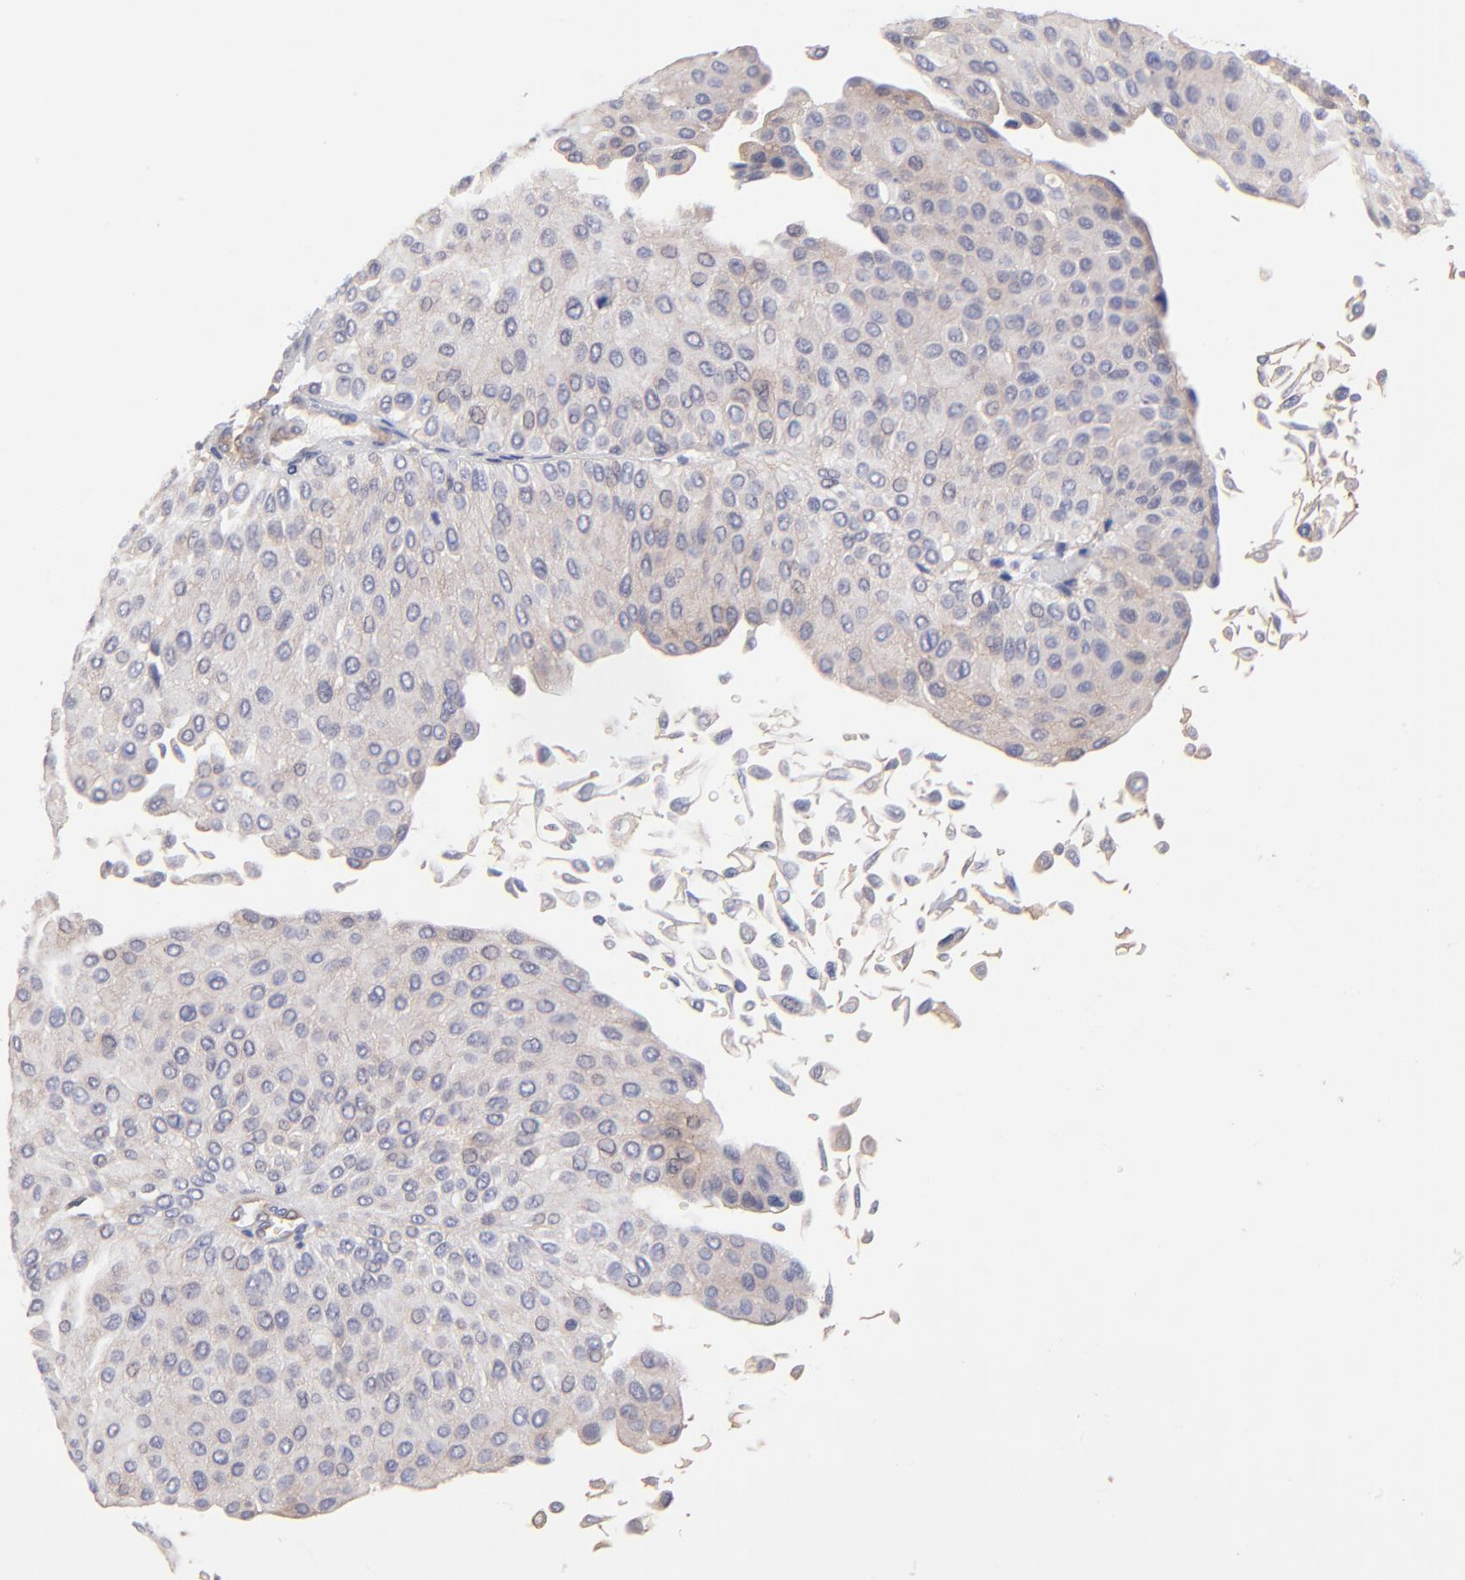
{"staining": {"intensity": "weak", "quantity": "<25%", "location": "cytoplasmic/membranous"}, "tissue": "urothelial cancer", "cell_type": "Tumor cells", "image_type": "cancer", "snomed": [{"axis": "morphology", "description": "Urothelial carcinoma, Low grade"}, {"axis": "topography", "description": "Urinary bladder"}], "caption": "A high-resolution image shows immunohistochemistry (IHC) staining of urothelial carcinoma (low-grade), which reveals no significant expression in tumor cells. Brightfield microscopy of IHC stained with DAB (brown) and hematoxylin (blue), captured at high magnification.", "gene": "ASB7", "patient": {"sex": "male", "age": 64}}